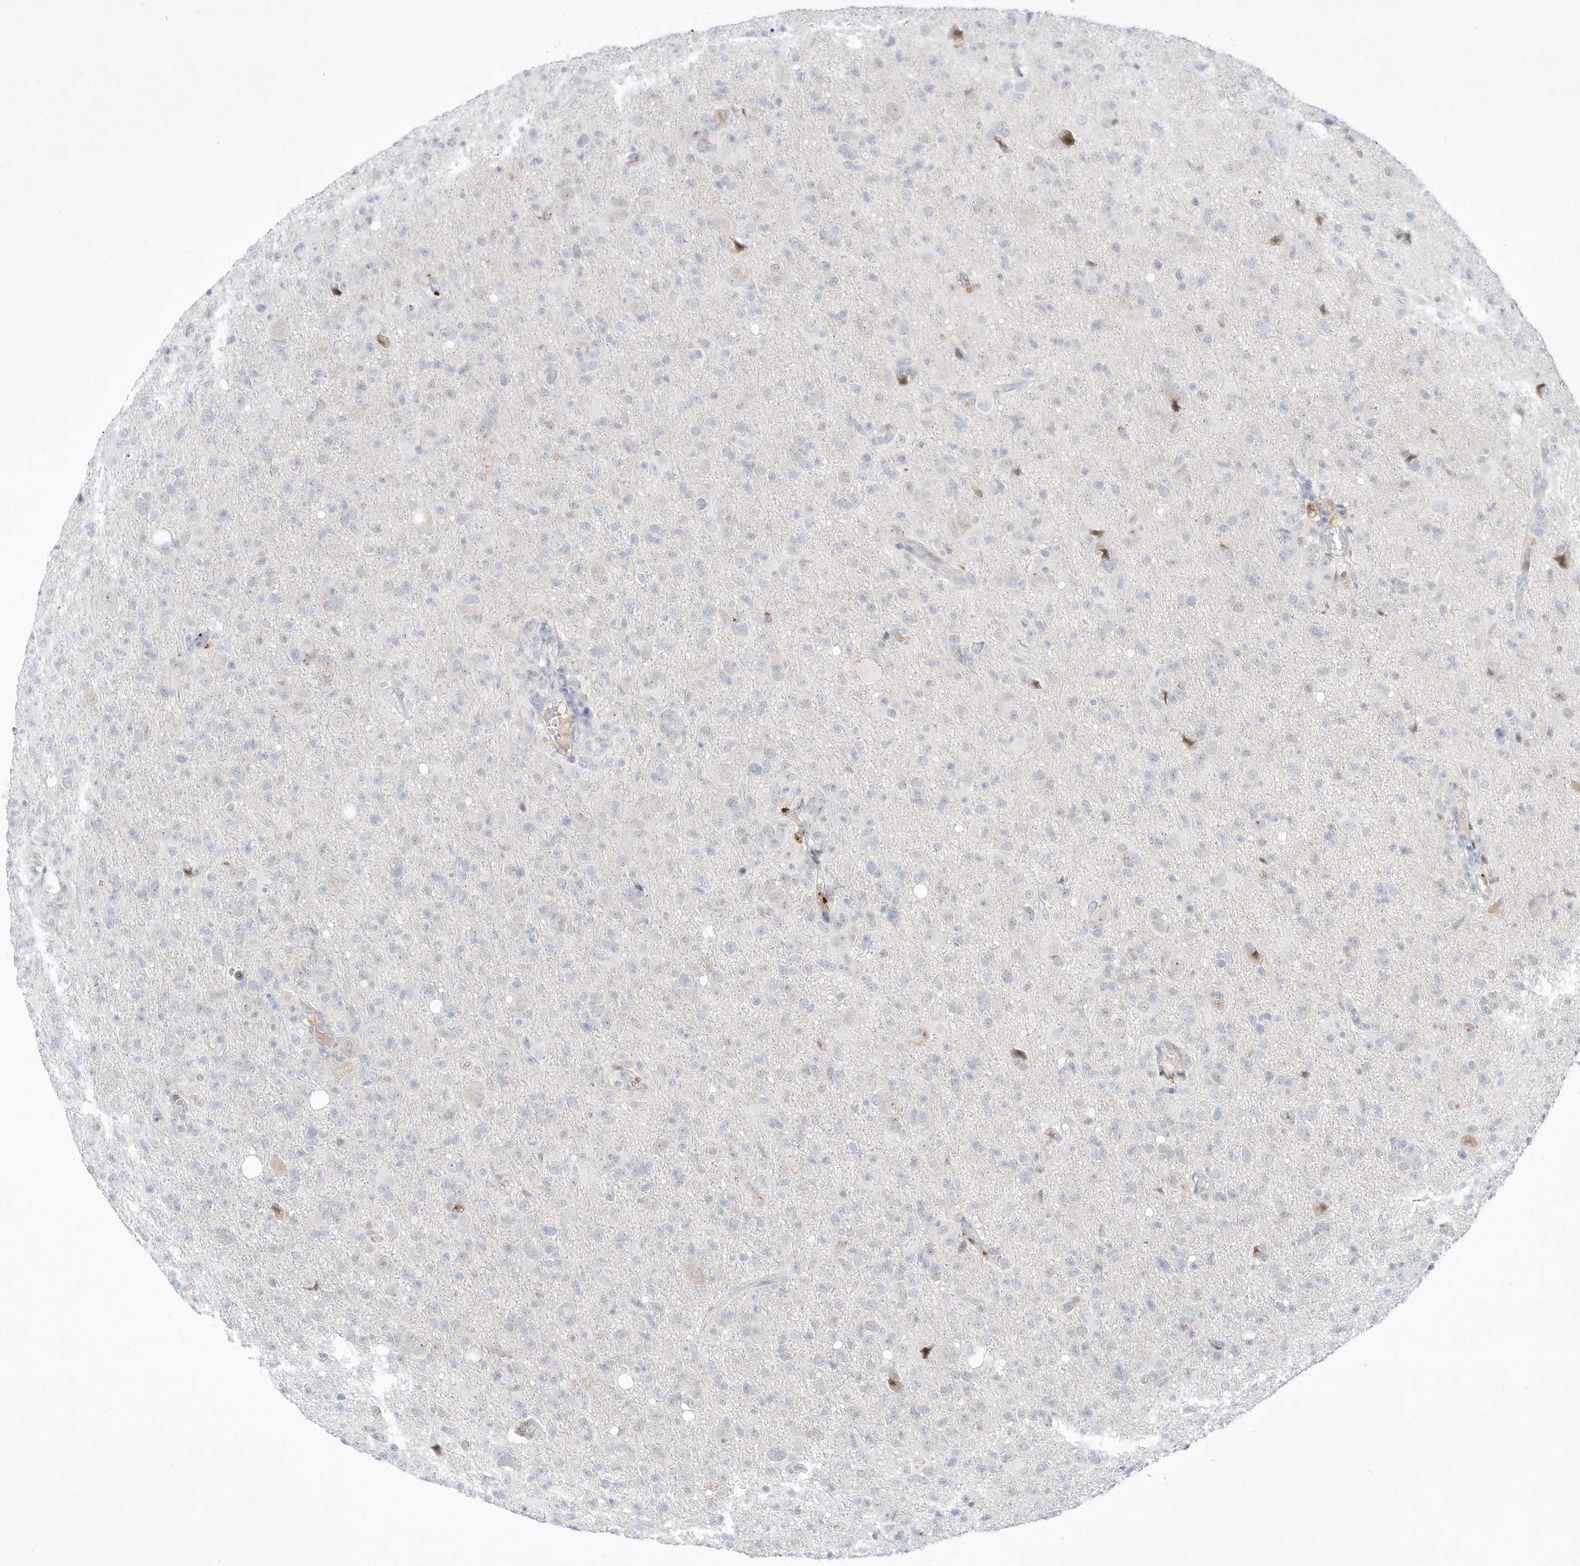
{"staining": {"intensity": "negative", "quantity": "none", "location": "none"}, "tissue": "glioma", "cell_type": "Tumor cells", "image_type": "cancer", "snomed": [{"axis": "morphology", "description": "Glioma, malignant, High grade"}, {"axis": "topography", "description": "Brain"}], "caption": "Malignant glioma (high-grade) was stained to show a protein in brown. There is no significant expression in tumor cells.", "gene": "PAK6", "patient": {"sex": "female", "age": 57}}